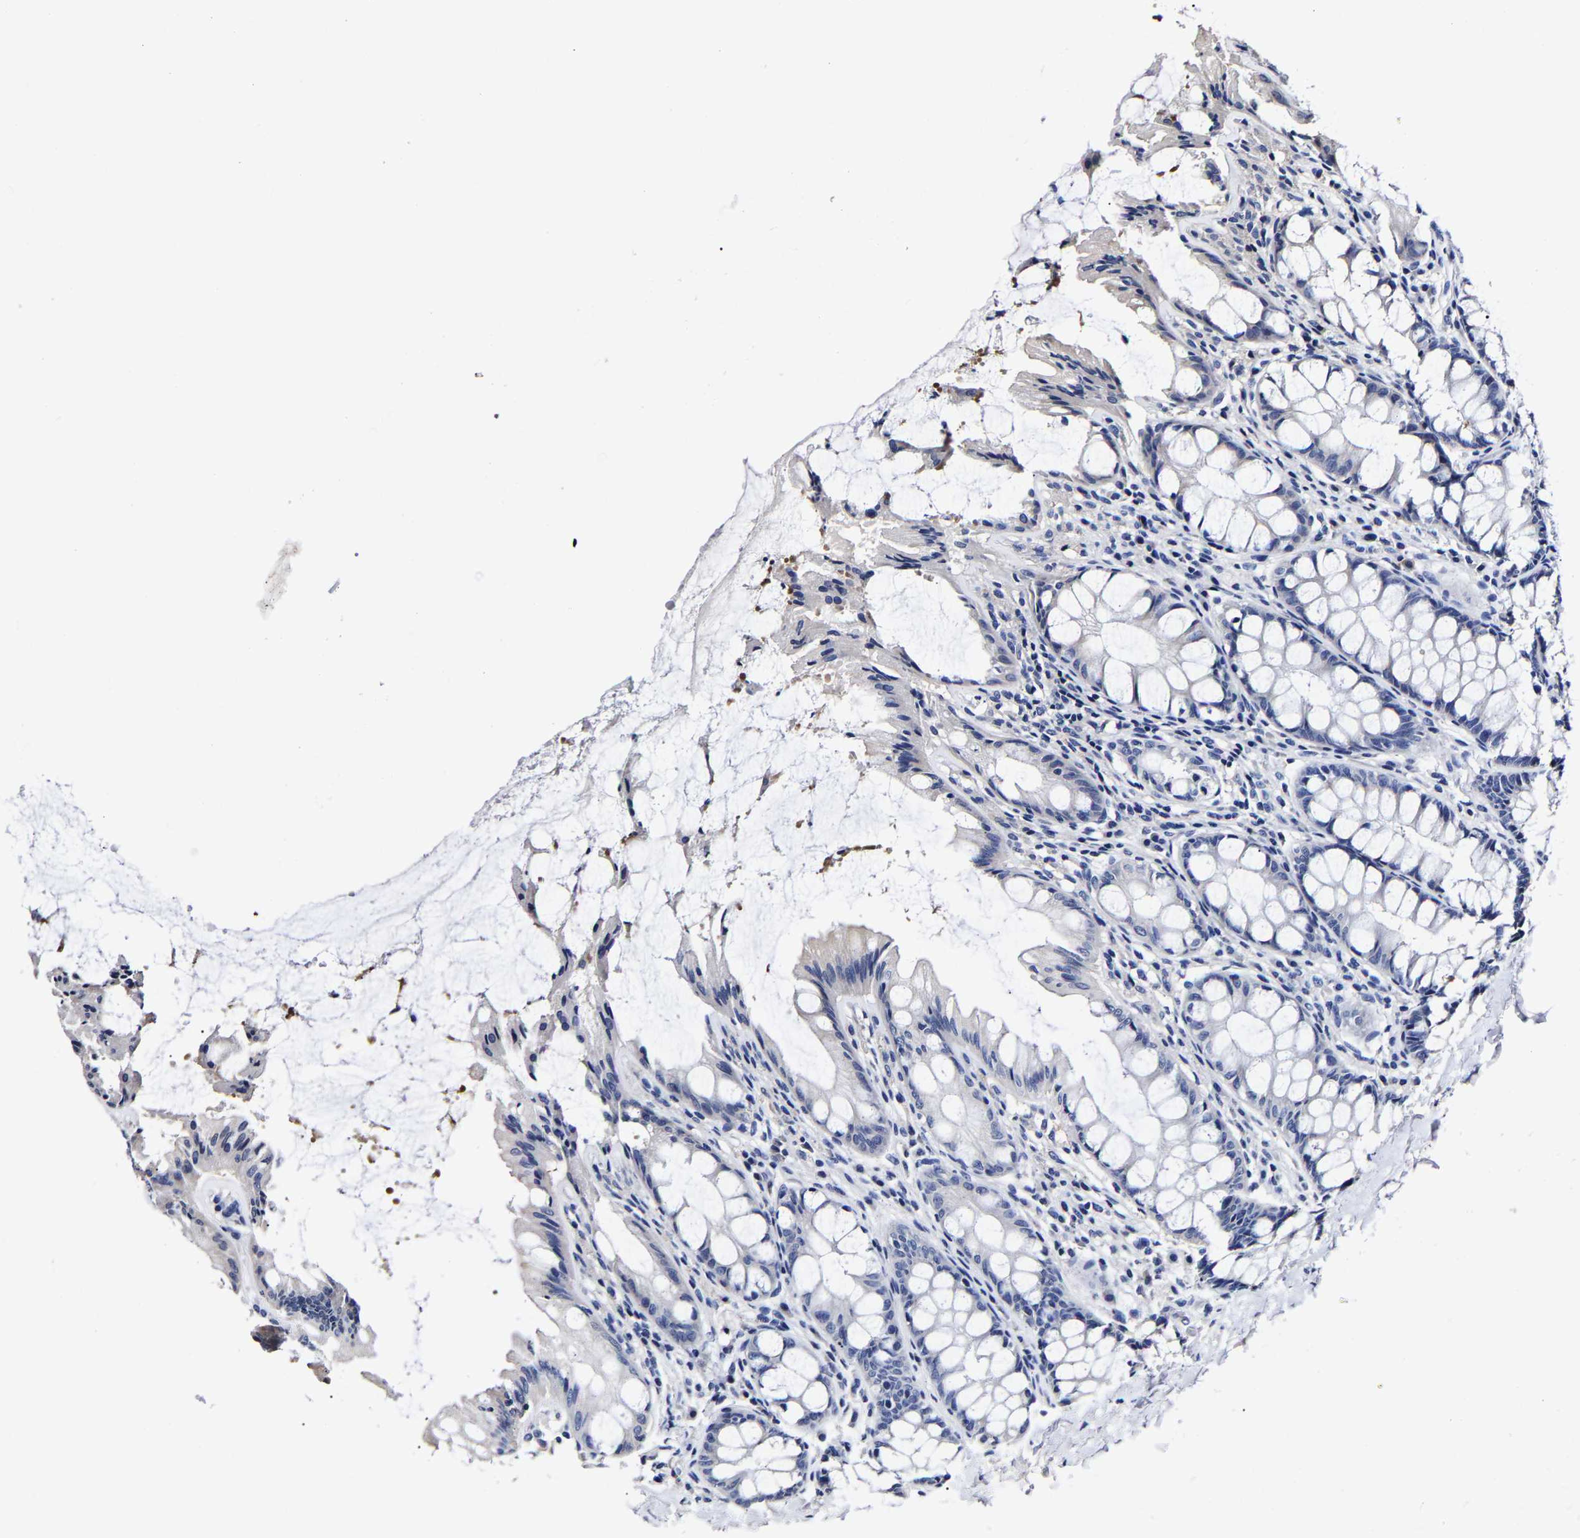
{"staining": {"intensity": "negative", "quantity": "none", "location": "none"}, "tissue": "colon", "cell_type": "Endothelial cells", "image_type": "normal", "snomed": [{"axis": "morphology", "description": "Normal tissue, NOS"}, {"axis": "topography", "description": "Colon"}], "caption": "Normal colon was stained to show a protein in brown. There is no significant expression in endothelial cells. Brightfield microscopy of immunohistochemistry (IHC) stained with DAB (3,3'-diaminobenzidine) (brown) and hematoxylin (blue), captured at high magnification.", "gene": "AKAP4", "patient": {"sex": "male", "age": 47}}